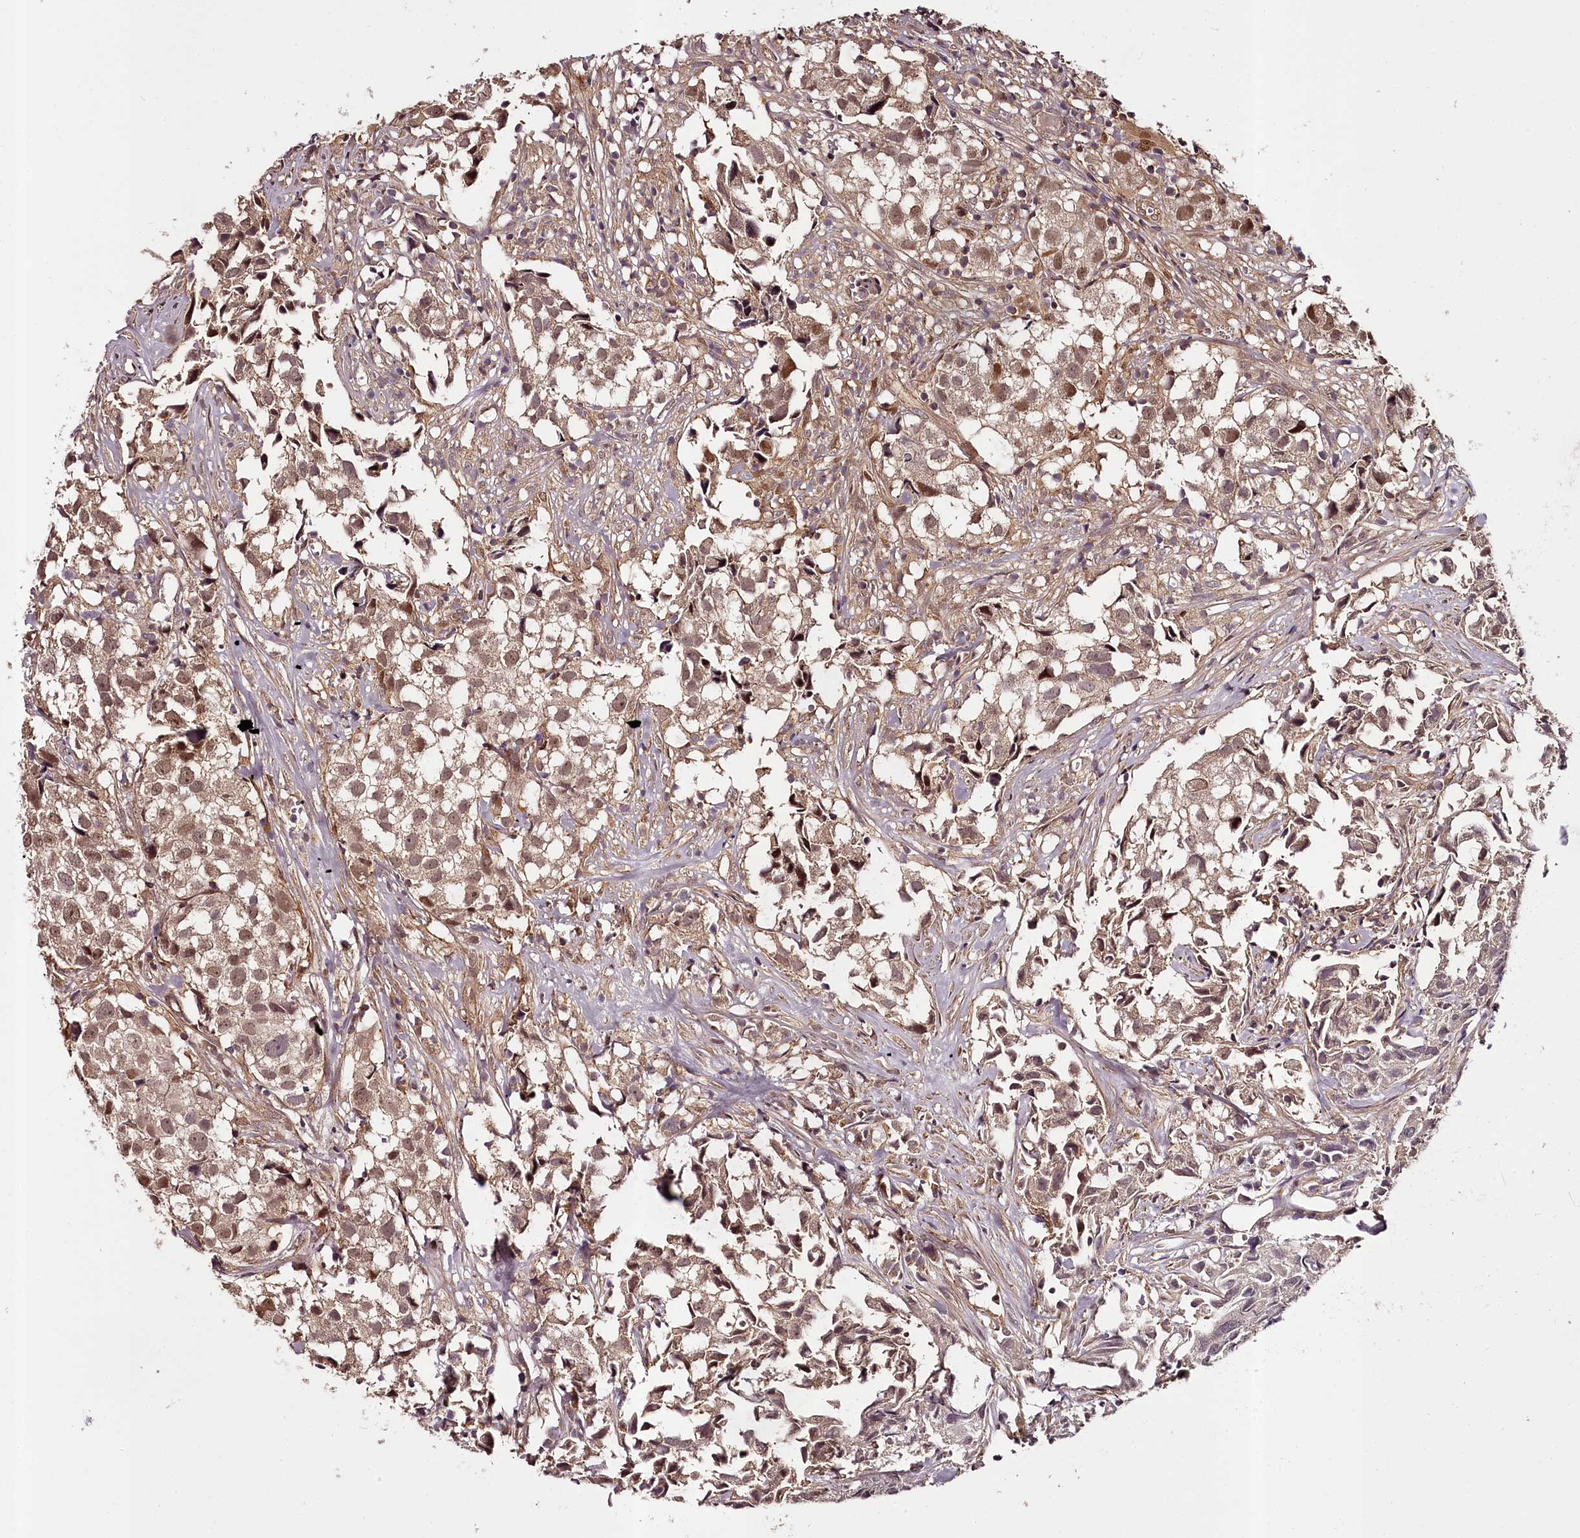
{"staining": {"intensity": "moderate", "quantity": "25%-75%", "location": "cytoplasmic/membranous,nuclear"}, "tissue": "urothelial cancer", "cell_type": "Tumor cells", "image_type": "cancer", "snomed": [{"axis": "morphology", "description": "Urothelial carcinoma, High grade"}, {"axis": "topography", "description": "Urinary bladder"}], "caption": "IHC photomicrograph of neoplastic tissue: urothelial cancer stained using immunohistochemistry exhibits medium levels of moderate protein expression localized specifically in the cytoplasmic/membranous and nuclear of tumor cells, appearing as a cytoplasmic/membranous and nuclear brown color.", "gene": "MAML3", "patient": {"sex": "female", "age": 75}}